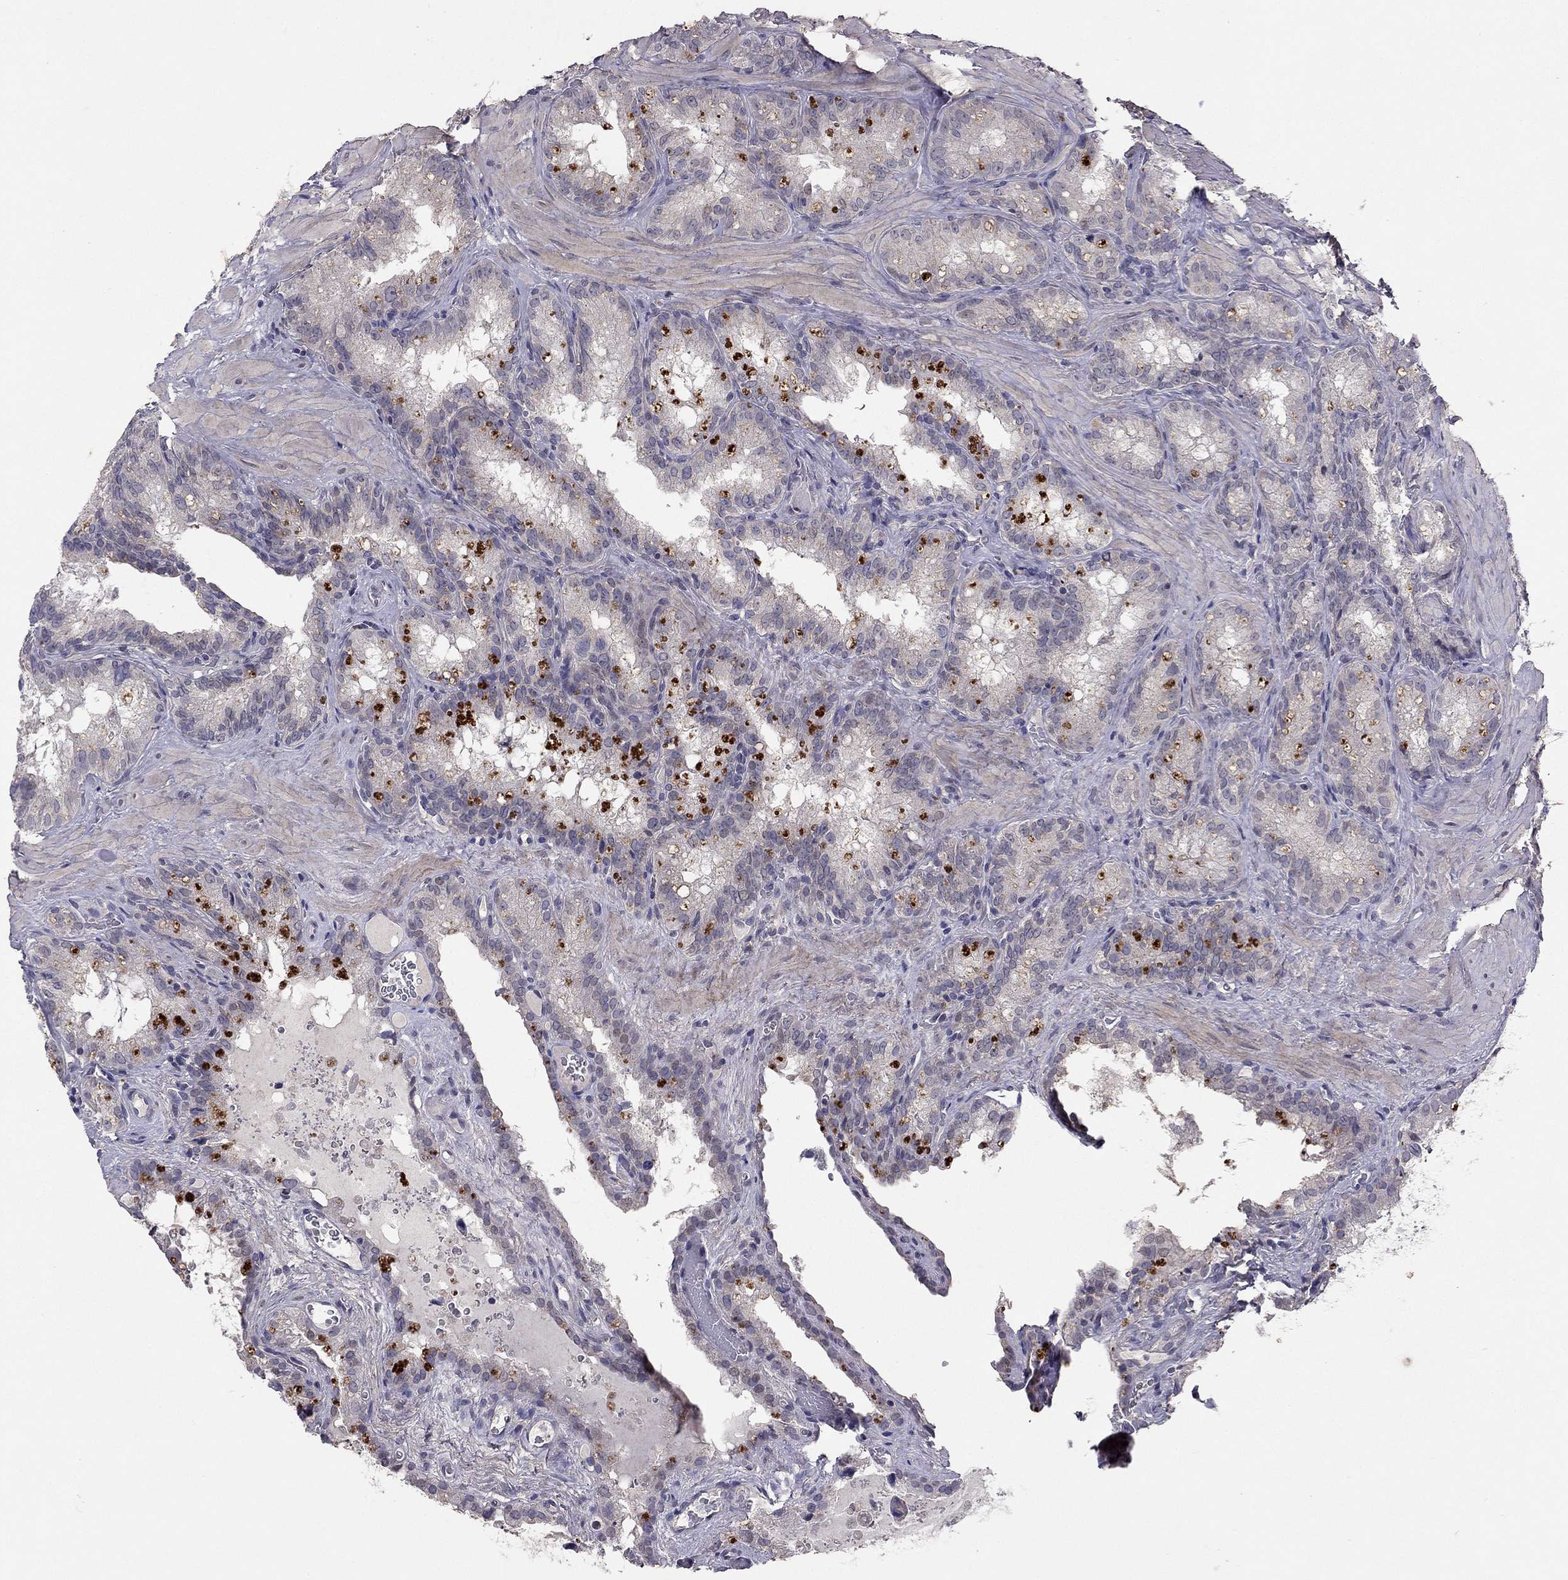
{"staining": {"intensity": "negative", "quantity": "none", "location": "none"}, "tissue": "seminal vesicle", "cell_type": "Glandular cells", "image_type": "normal", "snomed": [{"axis": "morphology", "description": "Normal tissue, NOS"}, {"axis": "topography", "description": "Seminal veicle"}], "caption": "Immunohistochemistry micrograph of unremarkable seminal vesicle stained for a protein (brown), which exhibits no expression in glandular cells. (DAB IHC, high magnification).", "gene": "ESR2", "patient": {"sex": "male", "age": 47}}